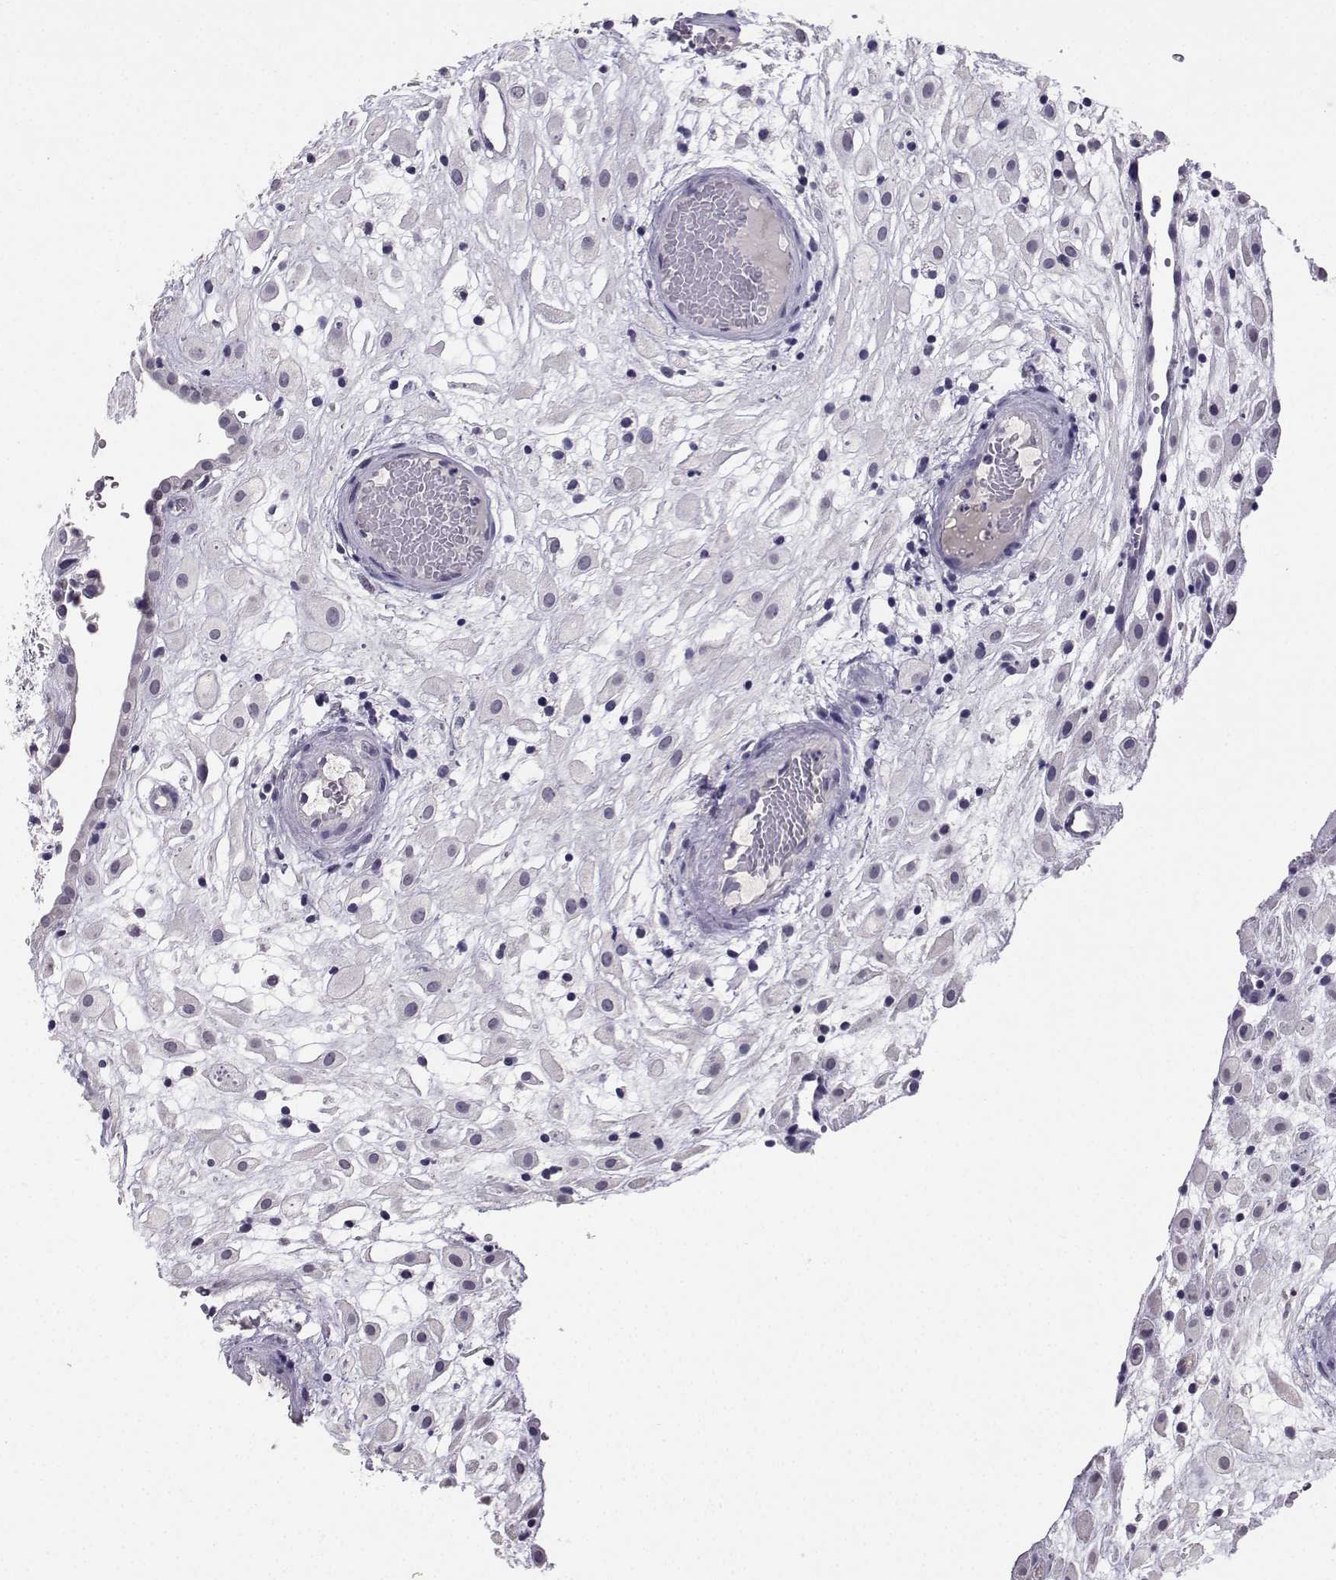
{"staining": {"intensity": "negative", "quantity": "none", "location": "none"}, "tissue": "placenta", "cell_type": "Decidual cells", "image_type": "normal", "snomed": [{"axis": "morphology", "description": "Normal tissue, NOS"}, {"axis": "topography", "description": "Placenta"}], "caption": "Human placenta stained for a protein using immunohistochemistry (IHC) demonstrates no positivity in decidual cells.", "gene": "SPAG11A", "patient": {"sex": "female", "age": 24}}